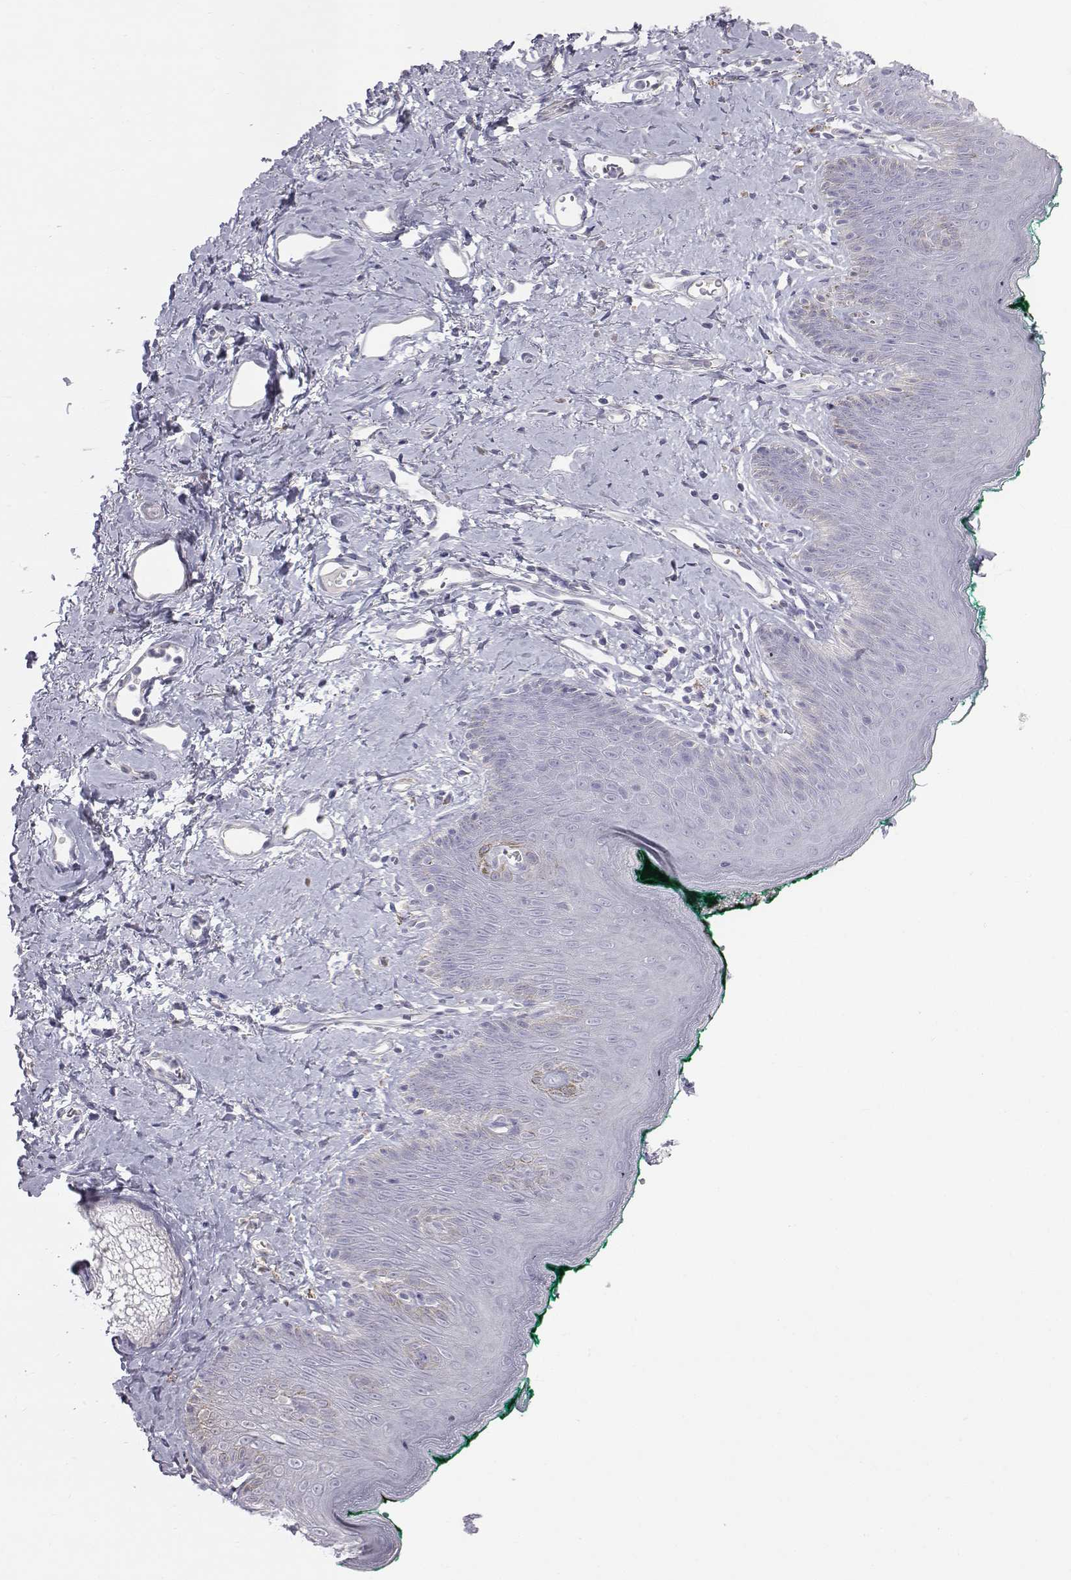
{"staining": {"intensity": "negative", "quantity": "none", "location": "none"}, "tissue": "skin", "cell_type": "Epidermal cells", "image_type": "normal", "snomed": [{"axis": "morphology", "description": "Normal tissue, NOS"}, {"axis": "topography", "description": "Vulva"}], "caption": "High power microscopy histopathology image of an immunohistochemistry (IHC) histopathology image of normal skin, revealing no significant staining in epidermal cells.", "gene": "C6orf58", "patient": {"sex": "female", "age": 66}}